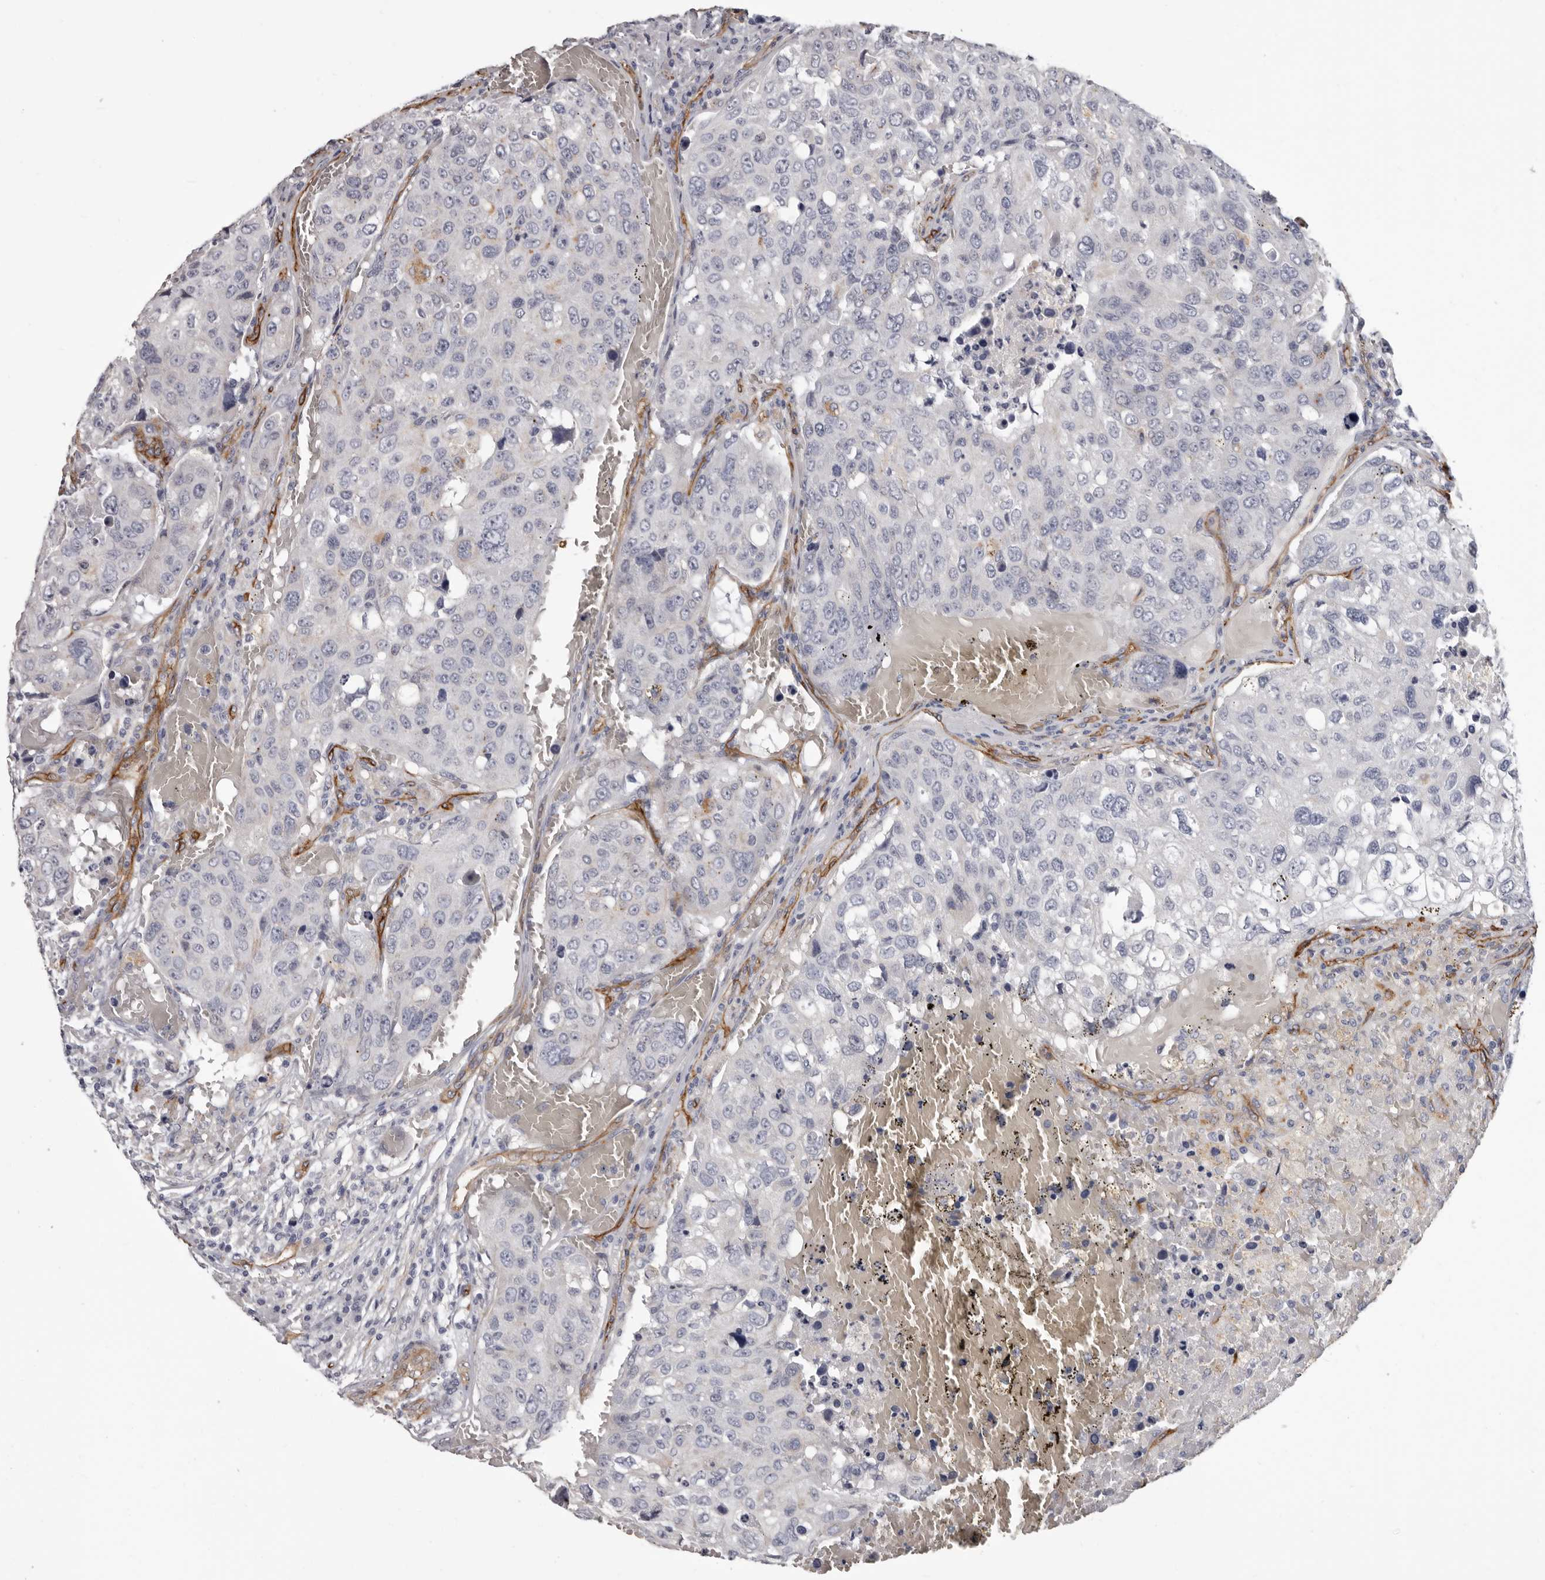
{"staining": {"intensity": "negative", "quantity": "none", "location": "none"}, "tissue": "urothelial cancer", "cell_type": "Tumor cells", "image_type": "cancer", "snomed": [{"axis": "morphology", "description": "Urothelial carcinoma, High grade"}, {"axis": "topography", "description": "Lymph node"}, {"axis": "topography", "description": "Urinary bladder"}], "caption": "There is no significant staining in tumor cells of urothelial cancer.", "gene": "ADGRL4", "patient": {"sex": "male", "age": 51}}